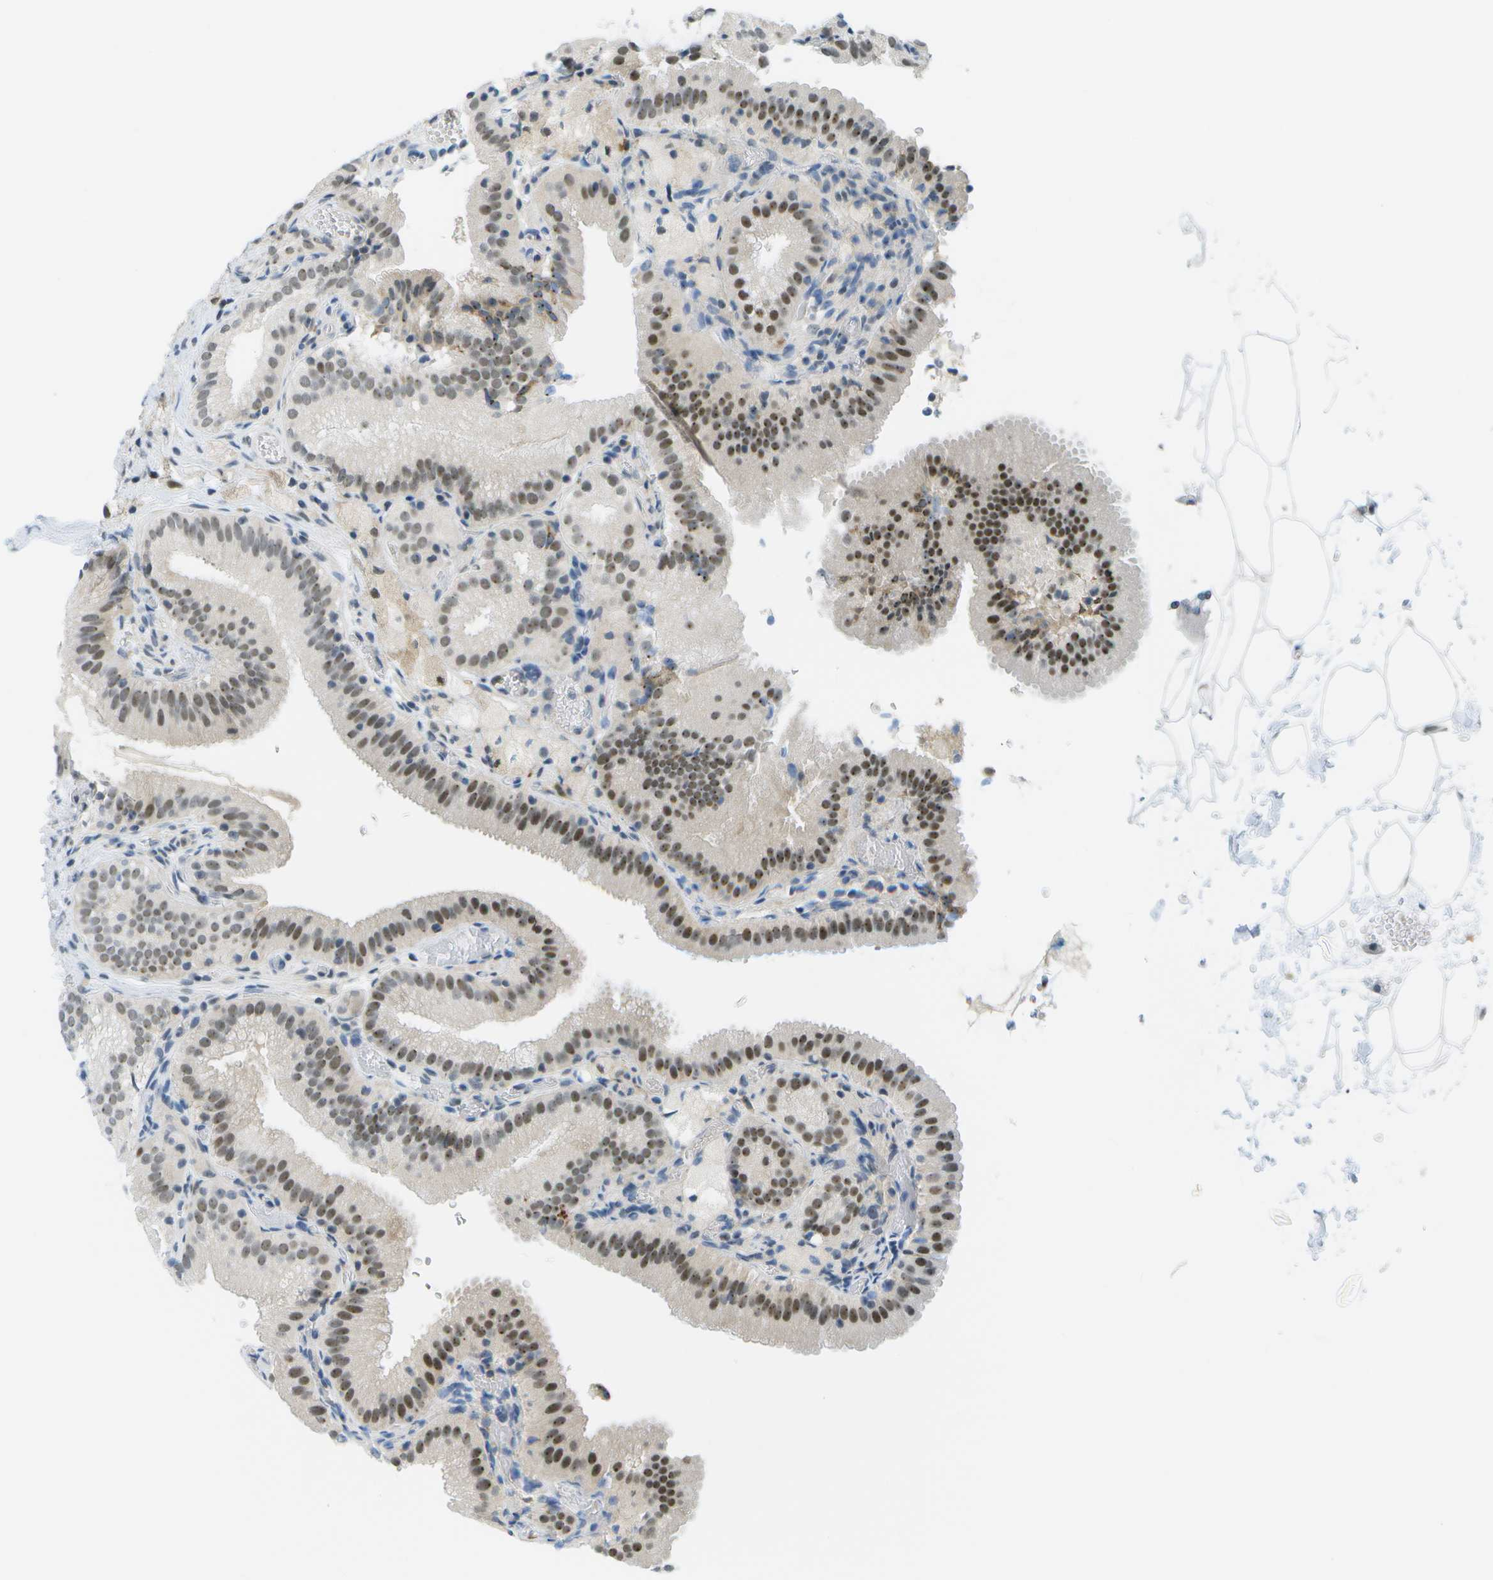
{"staining": {"intensity": "moderate", "quantity": ">75%", "location": "nuclear"}, "tissue": "gallbladder", "cell_type": "Glandular cells", "image_type": "normal", "snomed": [{"axis": "morphology", "description": "Normal tissue, NOS"}, {"axis": "topography", "description": "Gallbladder"}], "caption": "Glandular cells demonstrate moderate nuclear expression in about >75% of cells in benign gallbladder.", "gene": "PITHD1", "patient": {"sex": "male", "age": 54}}